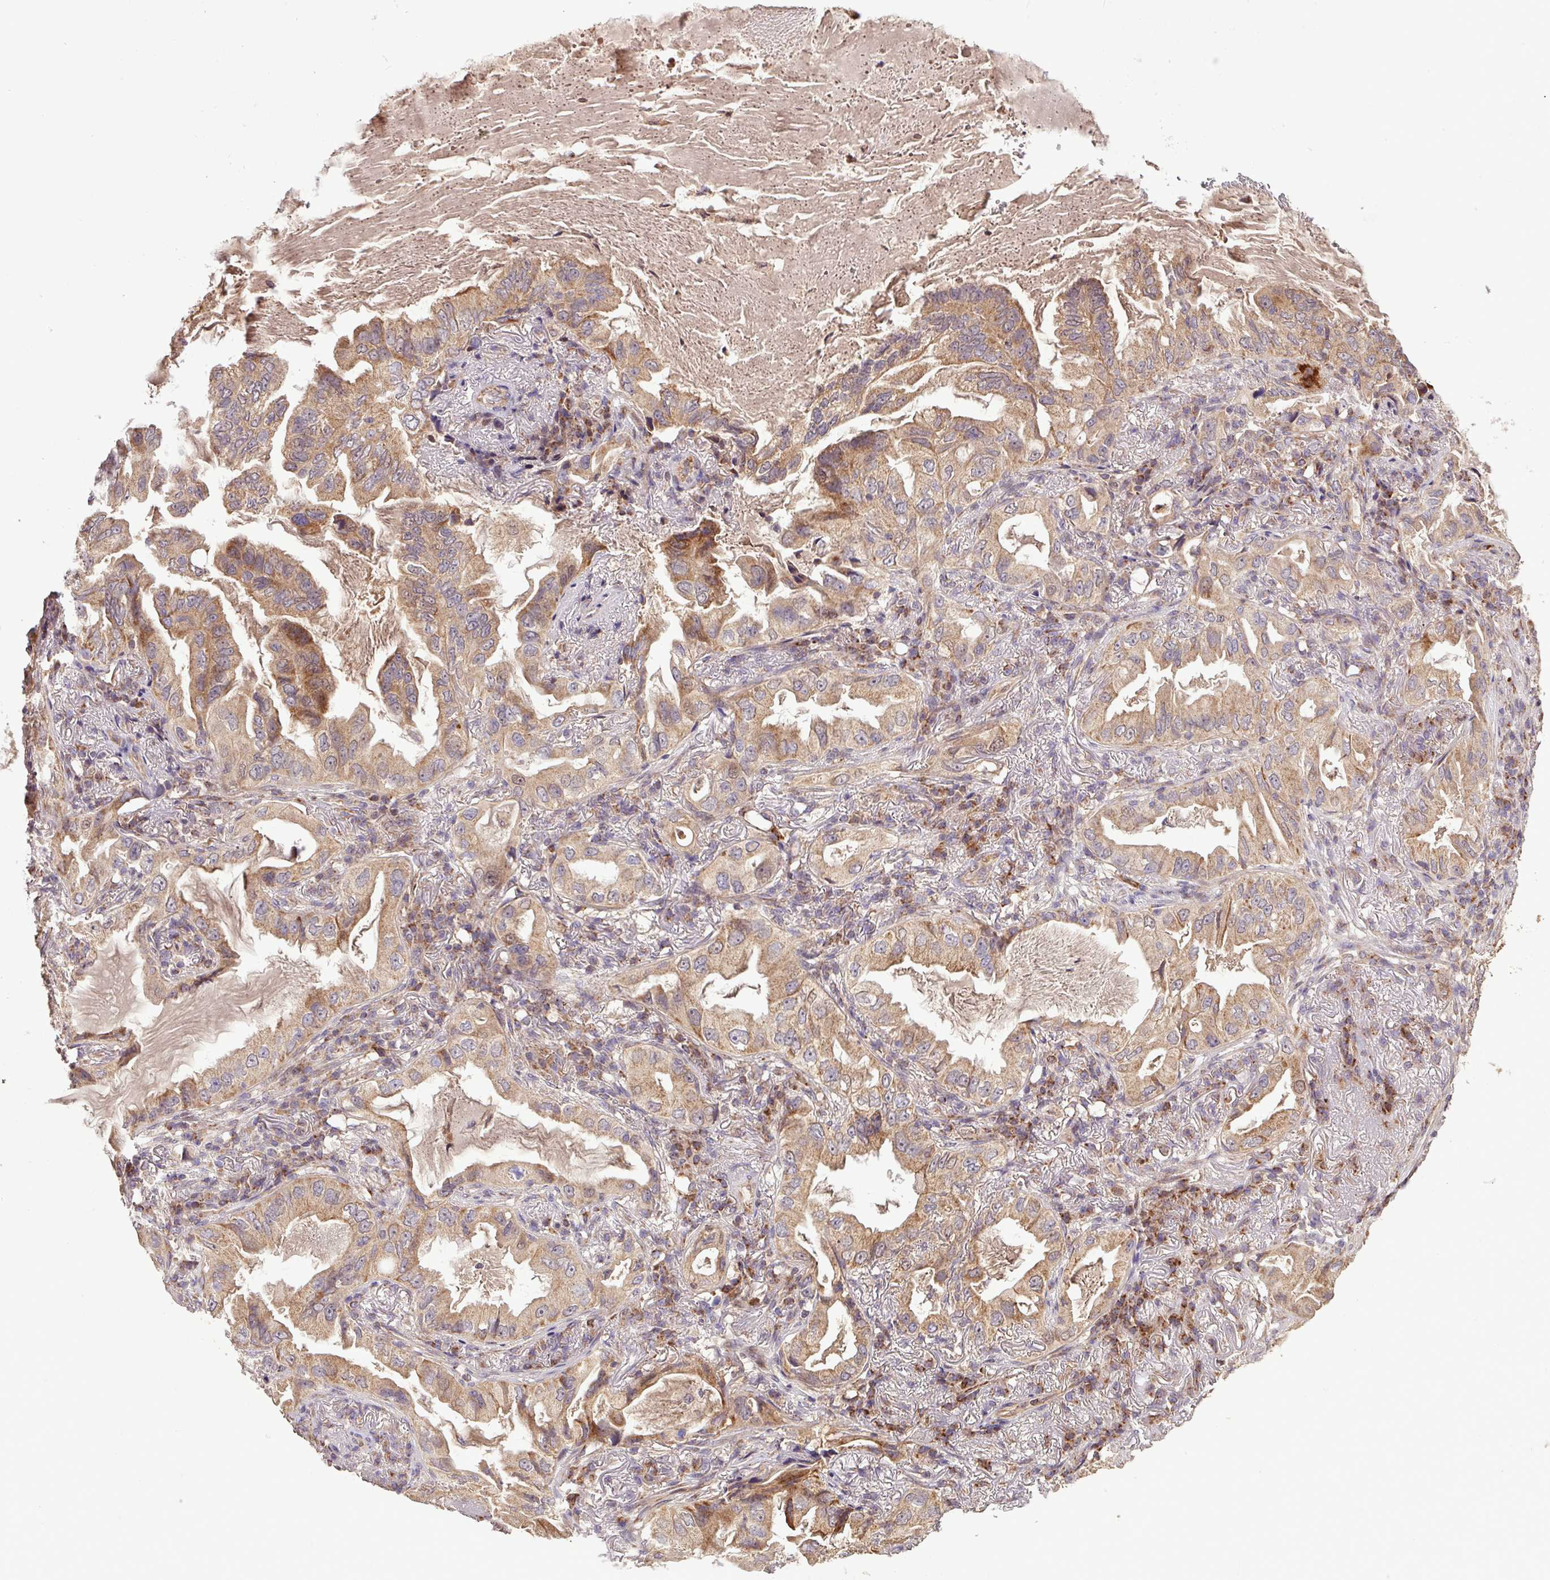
{"staining": {"intensity": "moderate", "quantity": ">75%", "location": "cytoplasmic/membranous"}, "tissue": "lung cancer", "cell_type": "Tumor cells", "image_type": "cancer", "snomed": [{"axis": "morphology", "description": "Adenocarcinoma, NOS"}, {"axis": "topography", "description": "Lung"}], "caption": "IHC photomicrograph of human lung cancer stained for a protein (brown), which exhibits medium levels of moderate cytoplasmic/membranous positivity in approximately >75% of tumor cells.", "gene": "YPEL3", "patient": {"sex": "female", "age": 69}}